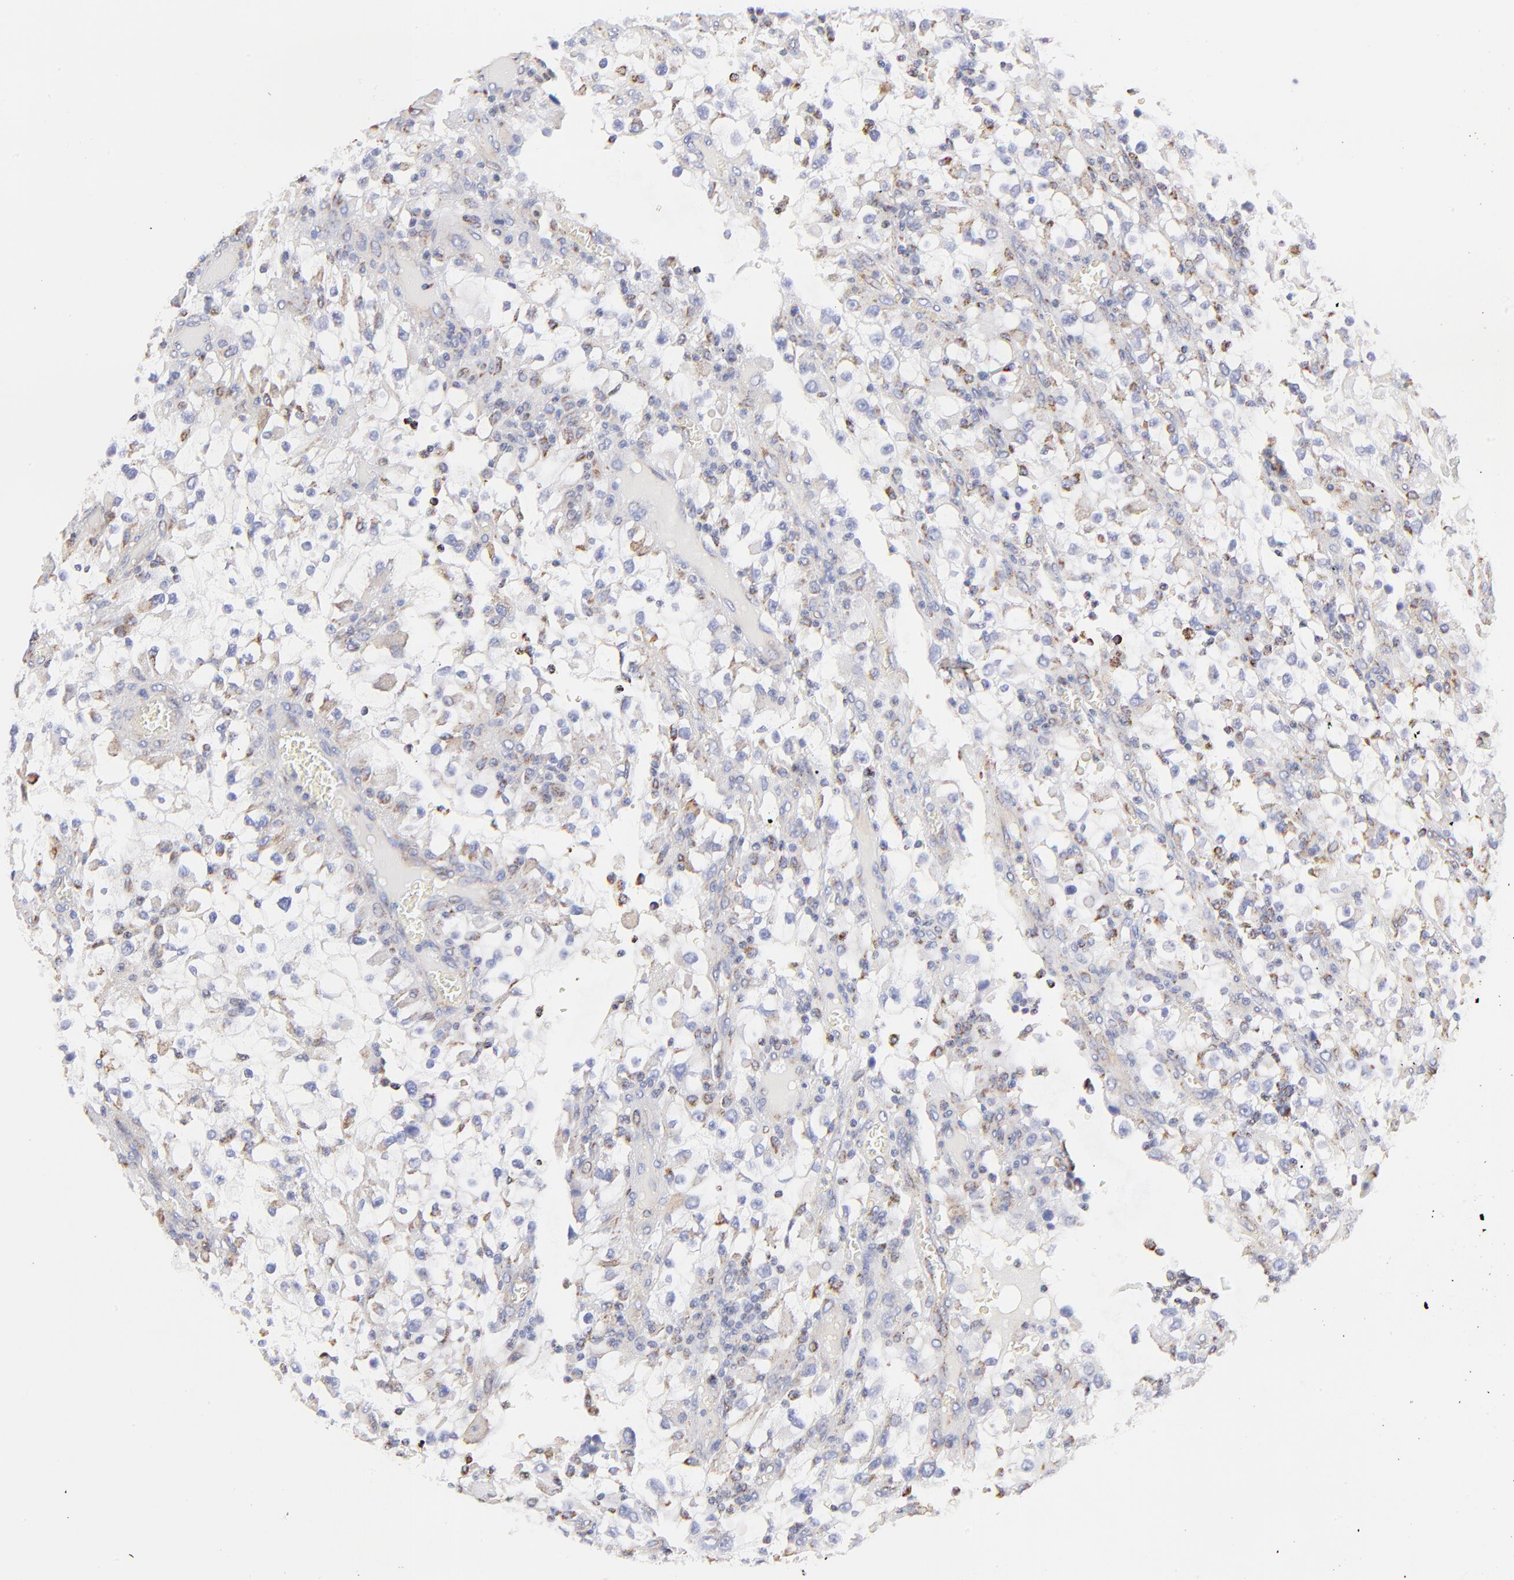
{"staining": {"intensity": "weak", "quantity": "25%-75%", "location": "cytoplasmic/membranous"}, "tissue": "renal cancer", "cell_type": "Tumor cells", "image_type": "cancer", "snomed": [{"axis": "morphology", "description": "Adenocarcinoma, NOS"}, {"axis": "topography", "description": "Kidney"}], "caption": "An immunohistochemistry image of tumor tissue is shown. Protein staining in brown labels weak cytoplasmic/membranous positivity in renal cancer (adenocarcinoma) within tumor cells.", "gene": "COX4I1", "patient": {"sex": "female", "age": 52}}